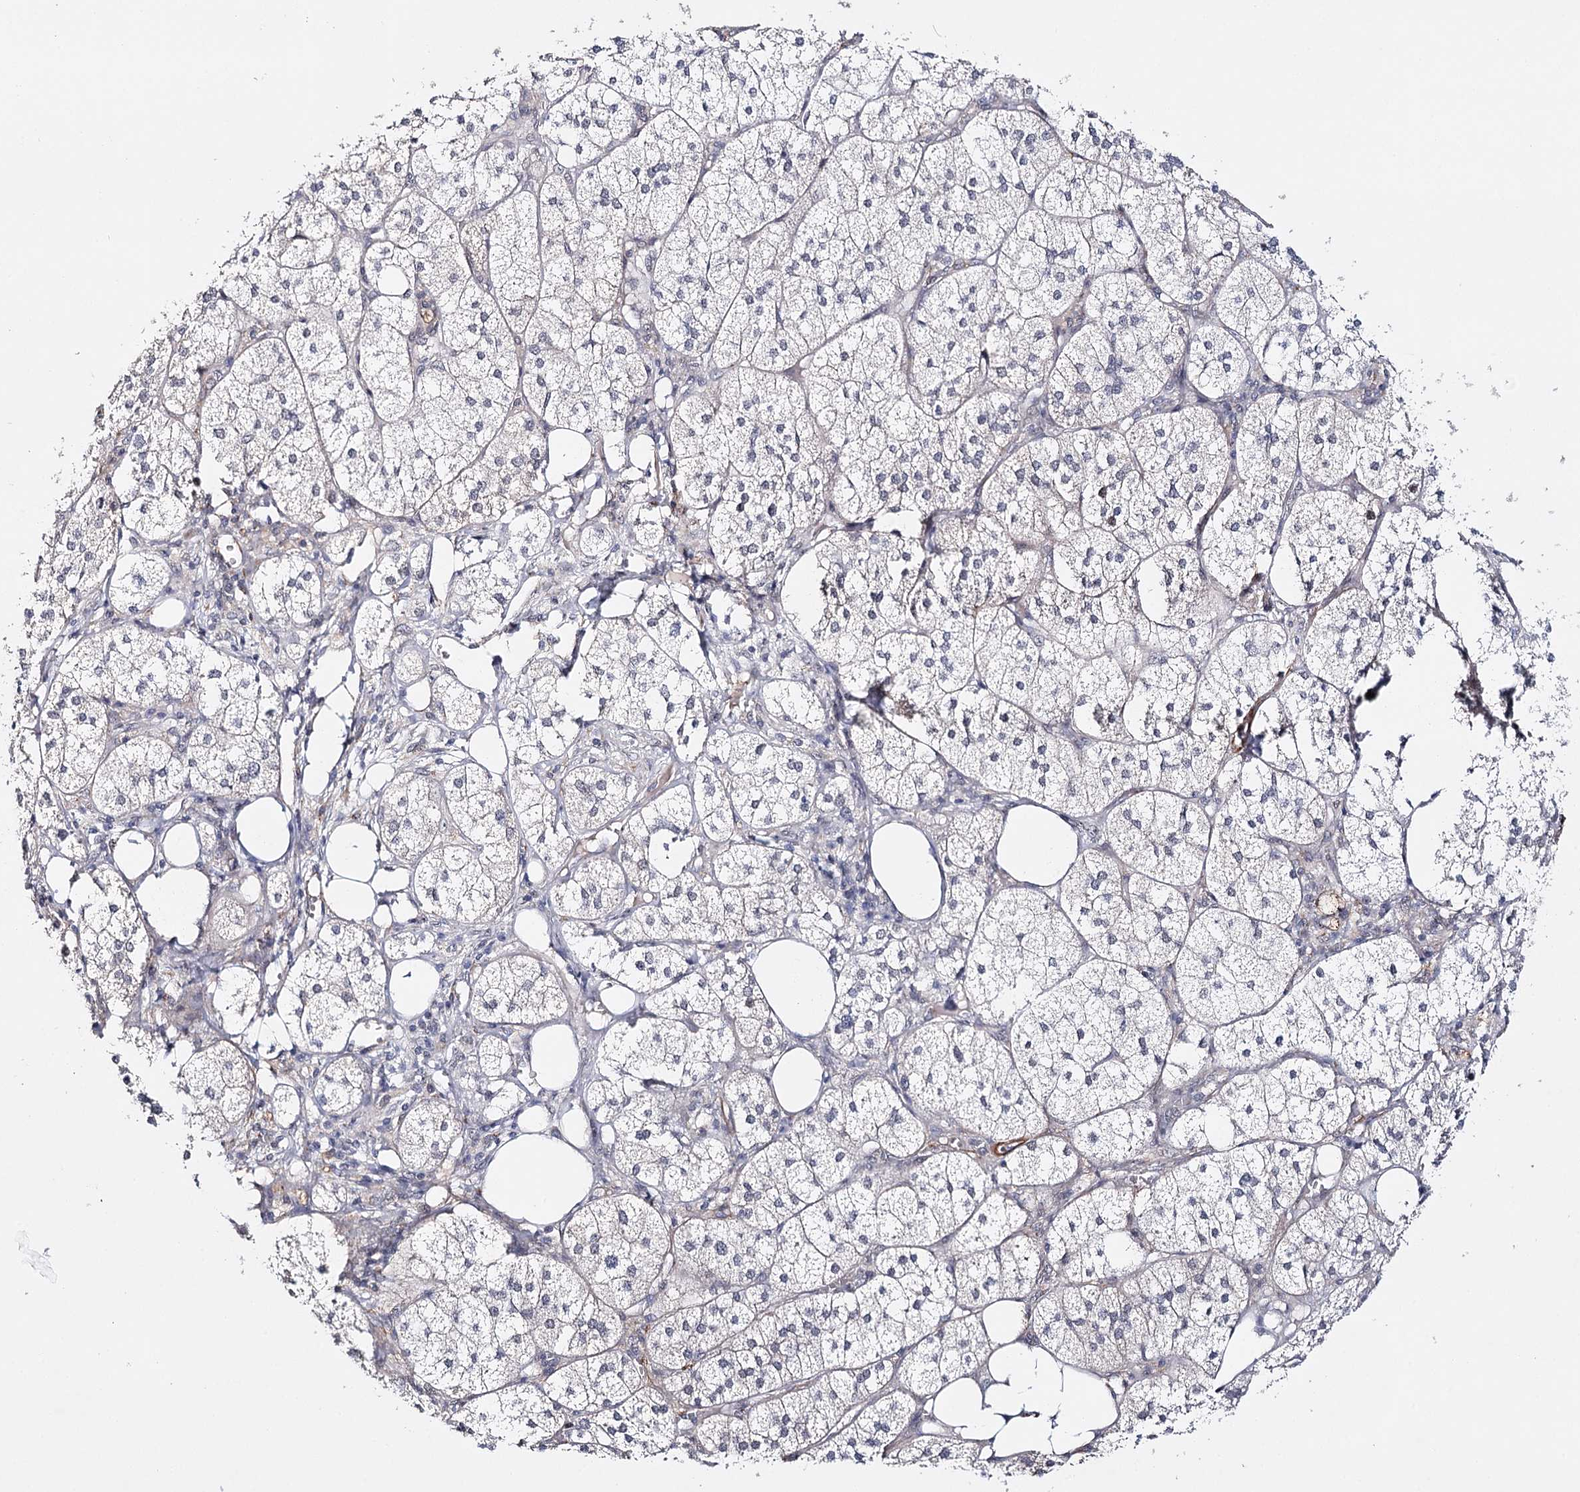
{"staining": {"intensity": "weak", "quantity": "<25%", "location": "cytoplasmic/membranous"}, "tissue": "adrenal gland", "cell_type": "Glandular cells", "image_type": "normal", "snomed": [{"axis": "morphology", "description": "Normal tissue, NOS"}, {"axis": "topography", "description": "Adrenal gland"}], "caption": "Normal adrenal gland was stained to show a protein in brown. There is no significant positivity in glandular cells. (Stains: DAB (3,3'-diaminobenzidine) immunohistochemistry with hematoxylin counter stain, Microscopy: brightfield microscopy at high magnification).", "gene": "CFAP46", "patient": {"sex": "female", "age": 61}}